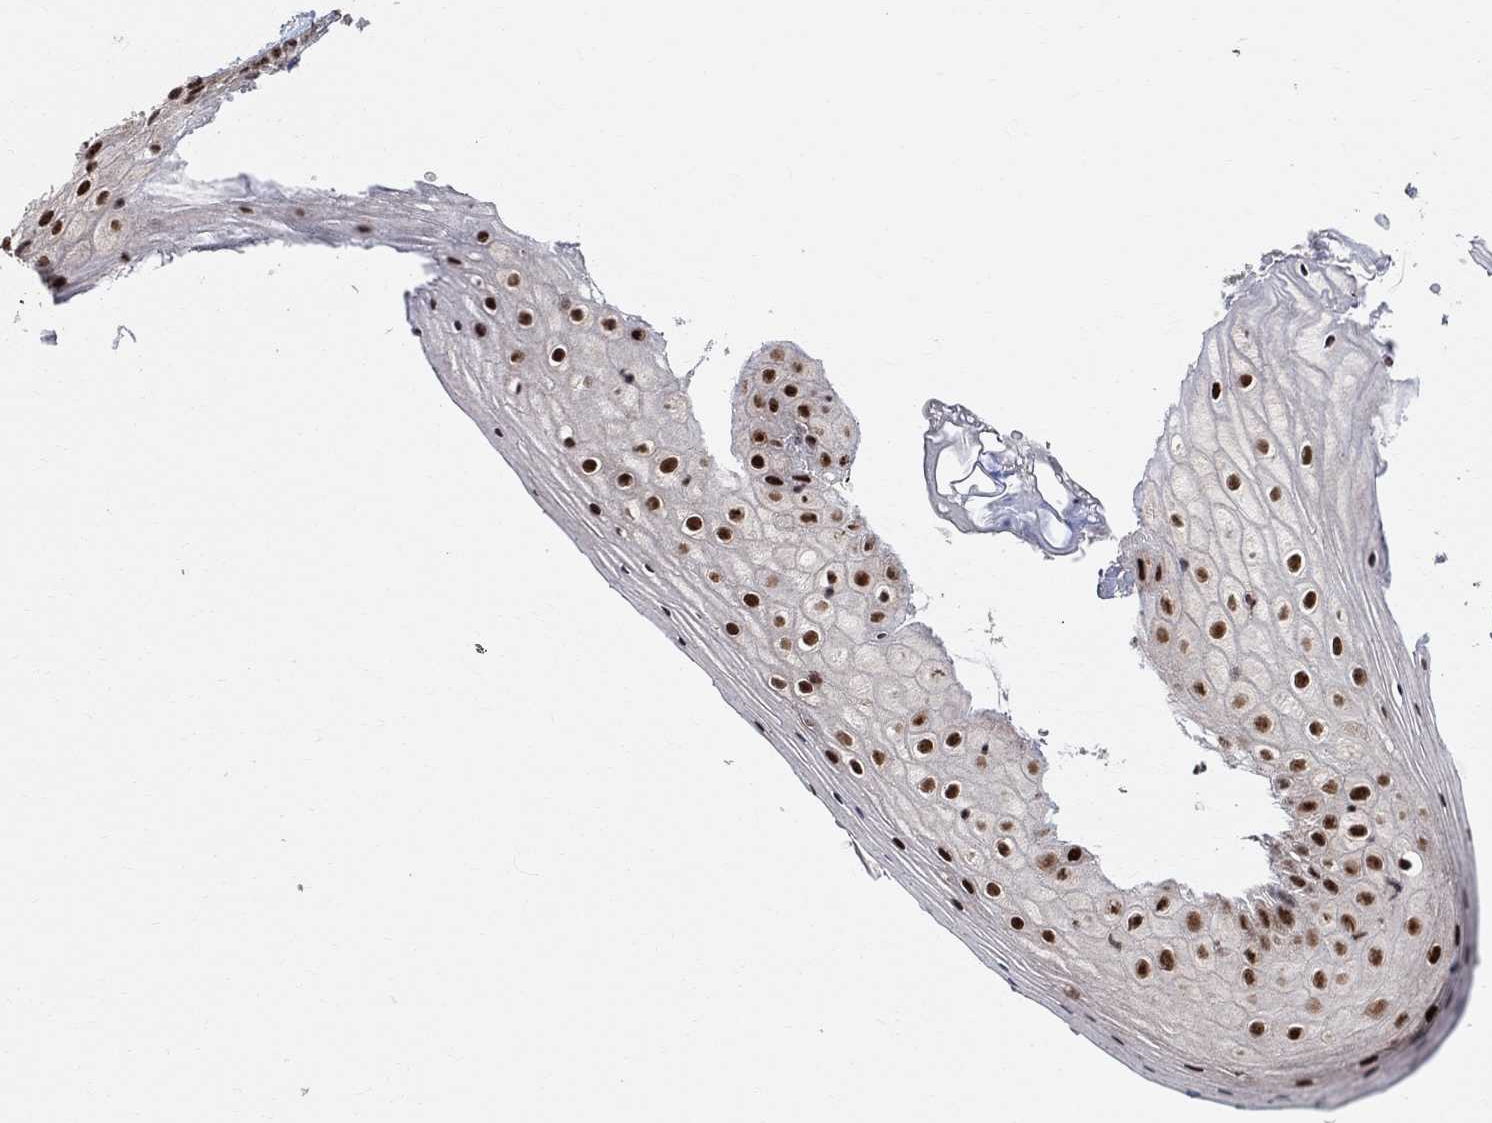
{"staining": {"intensity": "strong", "quantity": ">75%", "location": "nuclear"}, "tissue": "vagina", "cell_type": "Squamous epithelial cells", "image_type": "normal", "snomed": [{"axis": "morphology", "description": "Normal tissue, NOS"}, {"axis": "topography", "description": "Vagina"}], "caption": "DAB immunohistochemical staining of normal human vagina demonstrates strong nuclear protein positivity in about >75% of squamous epithelial cells.", "gene": "E4F1", "patient": {"sex": "female", "age": 47}}